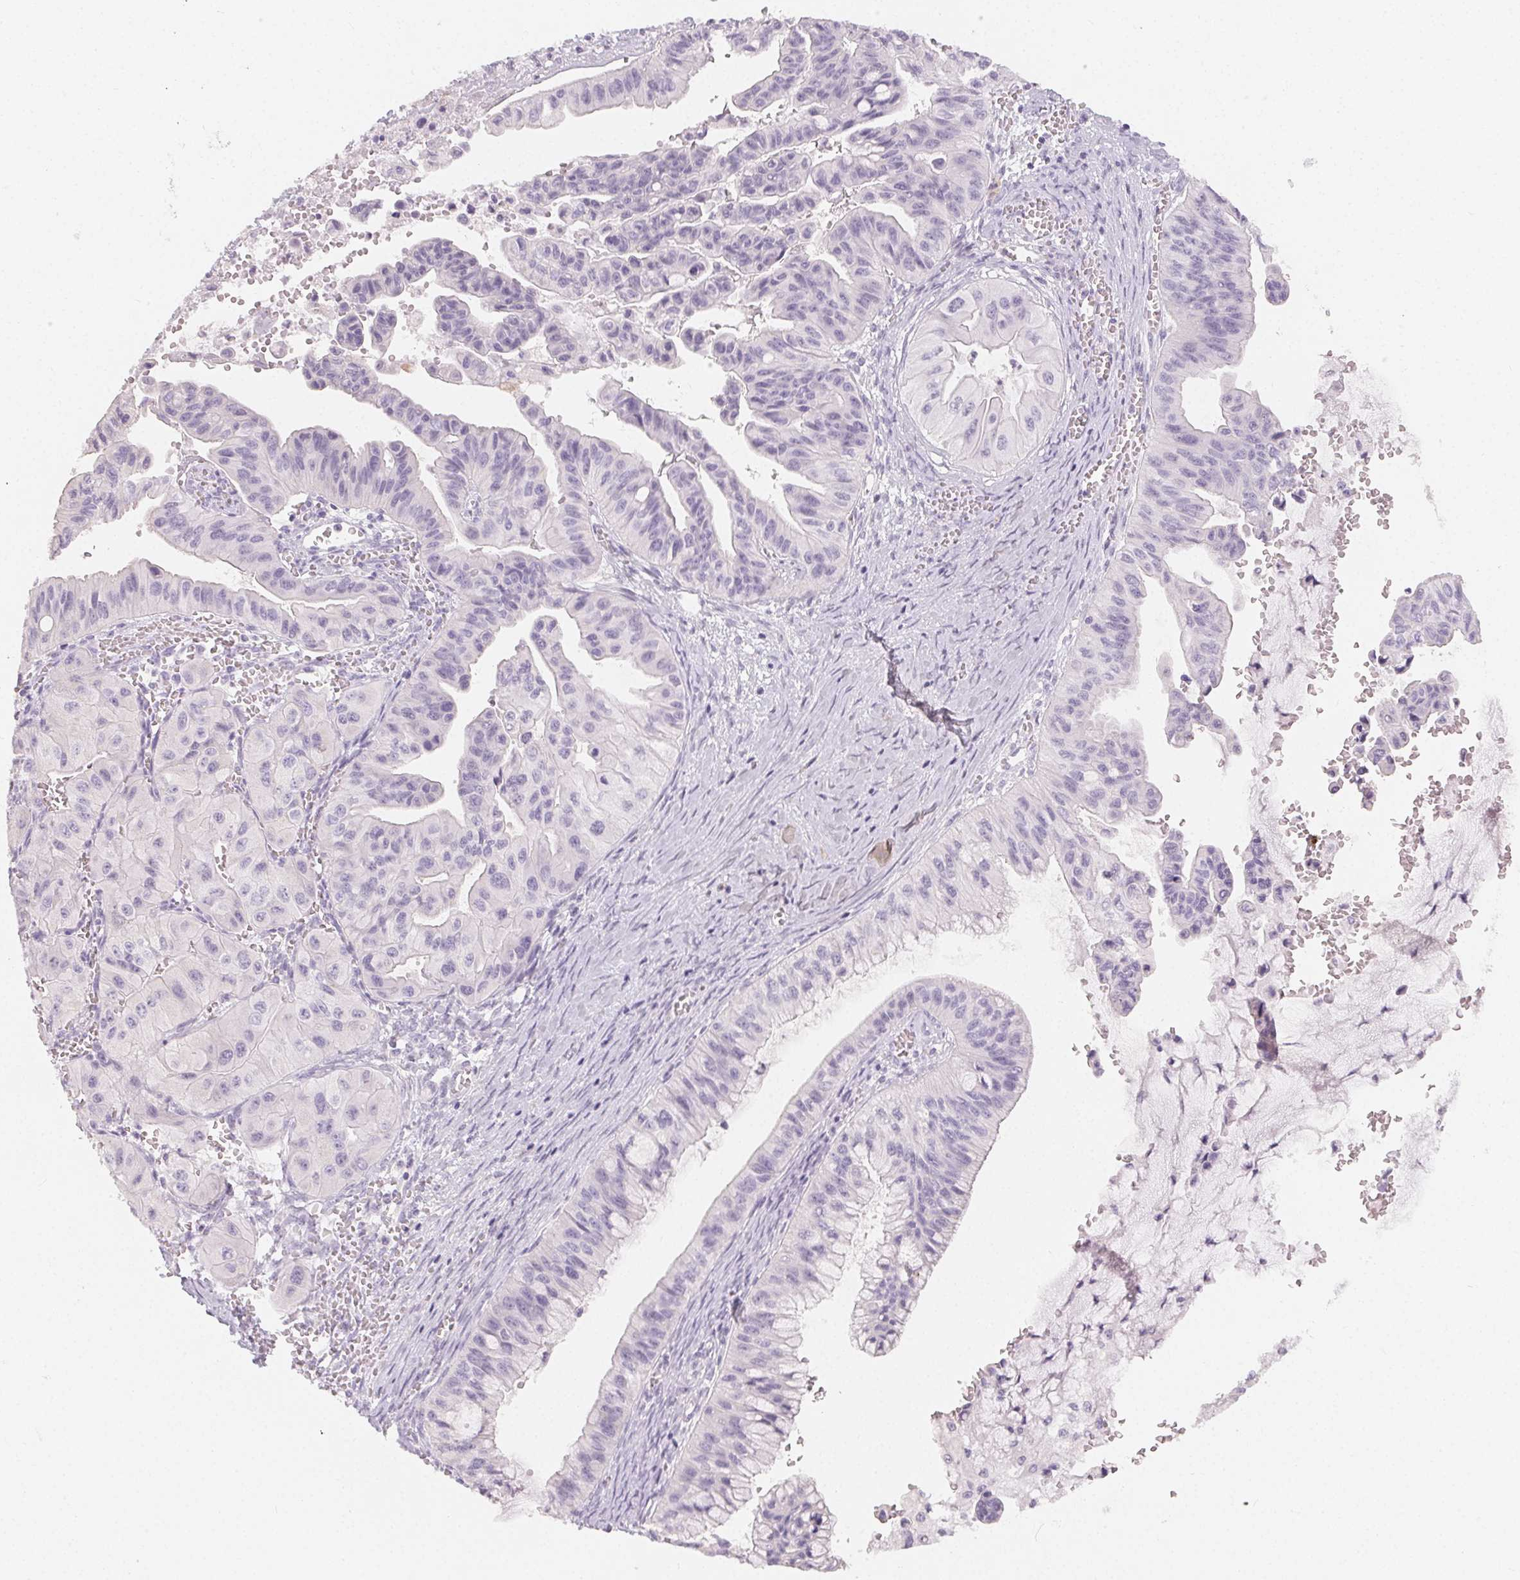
{"staining": {"intensity": "negative", "quantity": "none", "location": "none"}, "tissue": "ovarian cancer", "cell_type": "Tumor cells", "image_type": "cancer", "snomed": [{"axis": "morphology", "description": "Cystadenocarcinoma, mucinous, NOS"}, {"axis": "topography", "description": "Ovary"}], "caption": "Protein analysis of mucinous cystadenocarcinoma (ovarian) reveals no significant positivity in tumor cells. (DAB (3,3'-diaminobenzidine) IHC with hematoxylin counter stain).", "gene": "MIOX", "patient": {"sex": "female", "age": 72}}